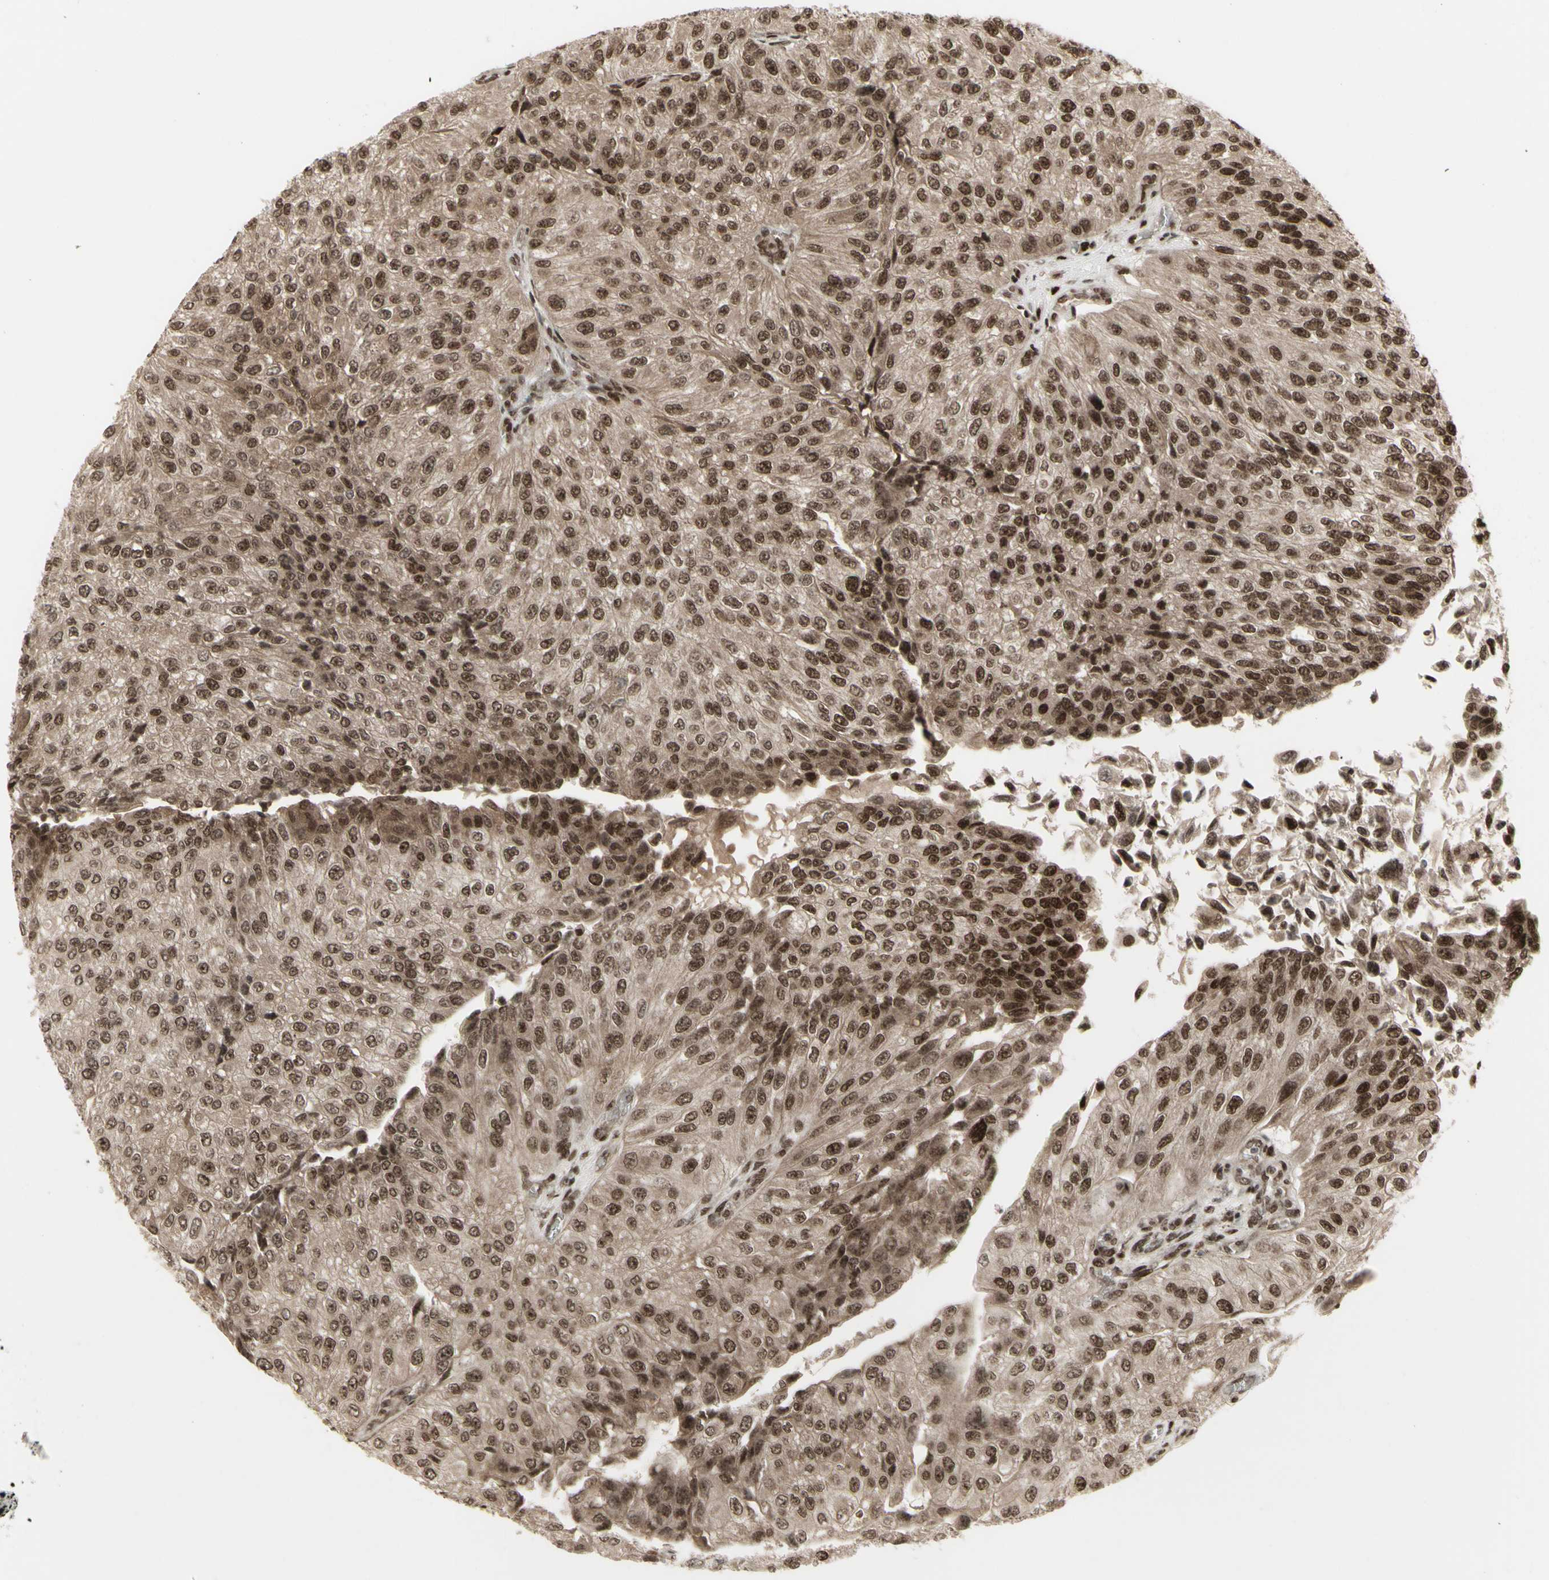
{"staining": {"intensity": "moderate", "quantity": ">75%", "location": "cytoplasmic/membranous,nuclear"}, "tissue": "urothelial cancer", "cell_type": "Tumor cells", "image_type": "cancer", "snomed": [{"axis": "morphology", "description": "Urothelial carcinoma, High grade"}, {"axis": "topography", "description": "Kidney"}, {"axis": "topography", "description": "Urinary bladder"}], "caption": "This histopathology image demonstrates urothelial cancer stained with IHC to label a protein in brown. The cytoplasmic/membranous and nuclear of tumor cells show moderate positivity for the protein. Nuclei are counter-stained blue.", "gene": "CBX1", "patient": {"sex": "male", "age": 77}}